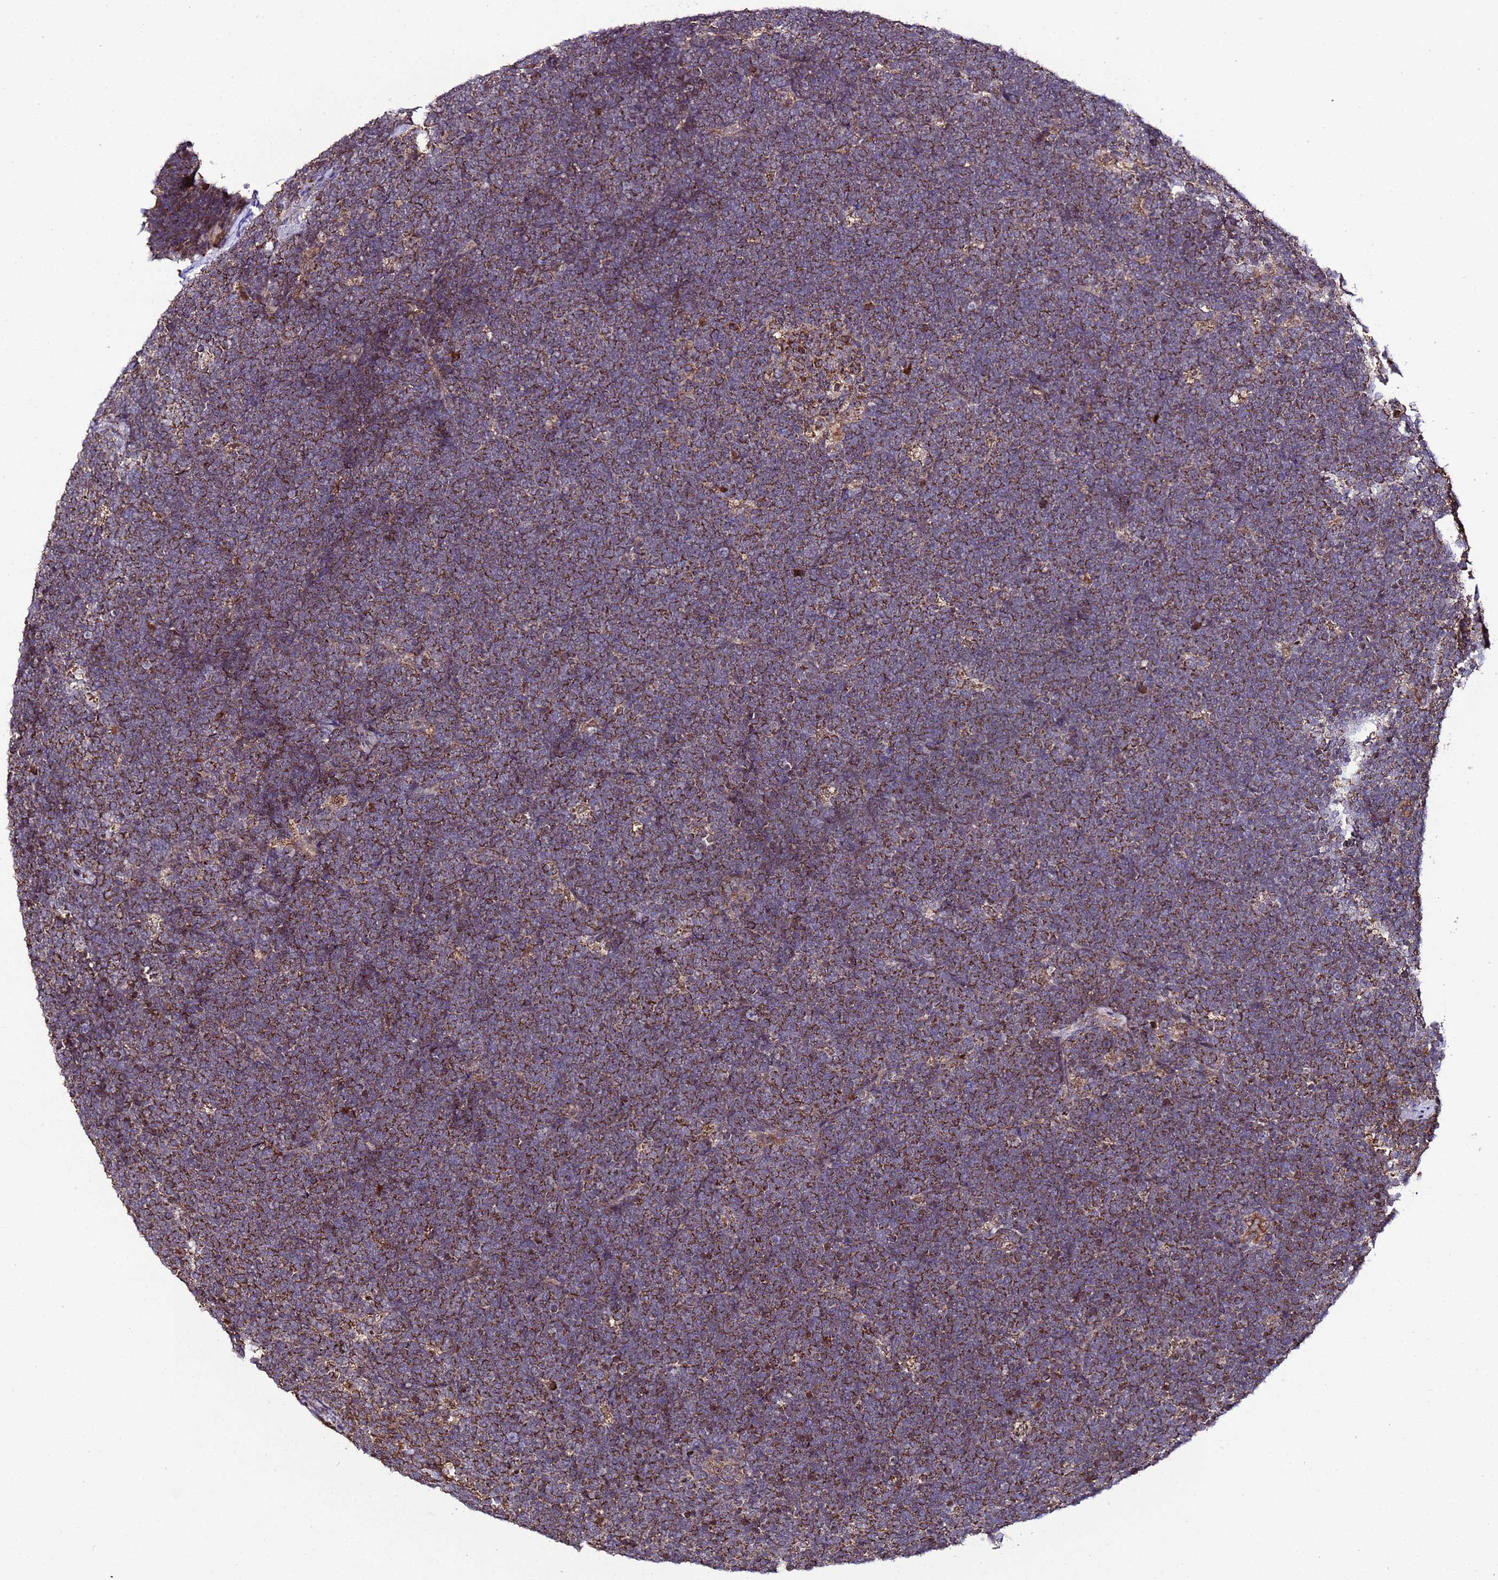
{"staining": {"intensity": "strong", "quantity": ">75%", "location": "cytoplasmic/membranous"}, "tissue": "lymphoma", "cell_type": "Tumor cells", "image_type": "cancer", "snomed": [{"axis": "morphology", "description": "Malignant lymphoma, non-Hodgkin's type, High grade"}, {"axis": "topography", "description": "Lymph node"}], "caption": "Human lymphoma stained with a brown dye displays strong cytoplasmic/membranous positive staining in about >75% of tumor cells.", "gene": "HSPBAP1", "patient": {"sex": "male", "age": 13}}